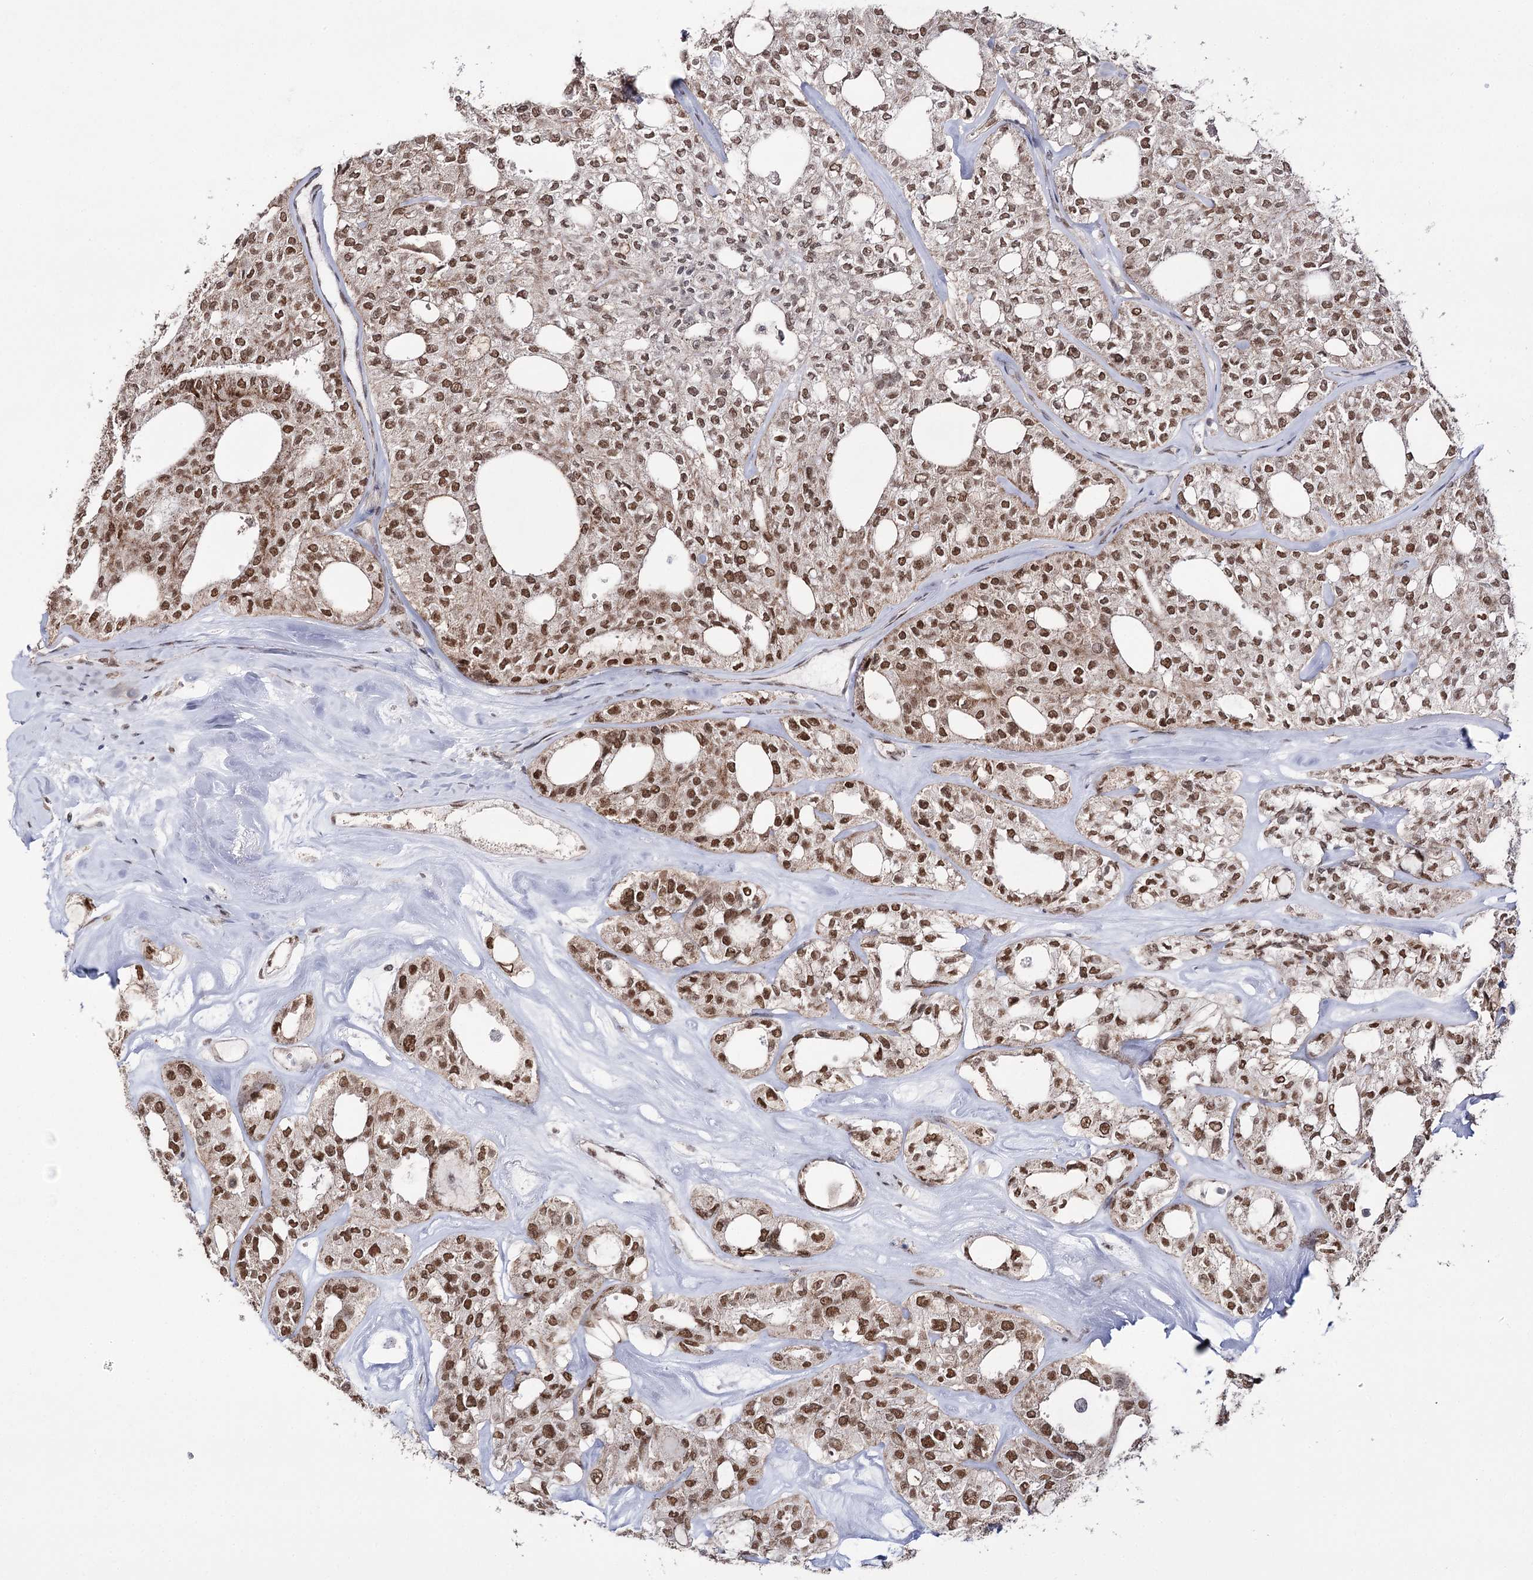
{"staining": {"intensity": "moderate", "quantity": ">75%", "location": "nuclear"}, "tissue": "thyroid cancer", "cell_type": "Tumor cells", "image_type": "cancer", "snomed": [{"axis": "morphology", "description": "Follicular adenoma carcinoma, NOS"}, {"axis": "topography", "description": "Thyroid gland"}], "caption": "Immunohistochemistry micrograph of neoplastic tissue: follicular adenoma carcinoma (thyroid) stained using immunohistochemistry (IHC) exhibits medium levels of moderate protein expression localized specifically in the nuclear of tumor cells, appearing as a nuclear brown color.", "gene": "VGLL4", "patient": {"sex": "male", "age": 75}}